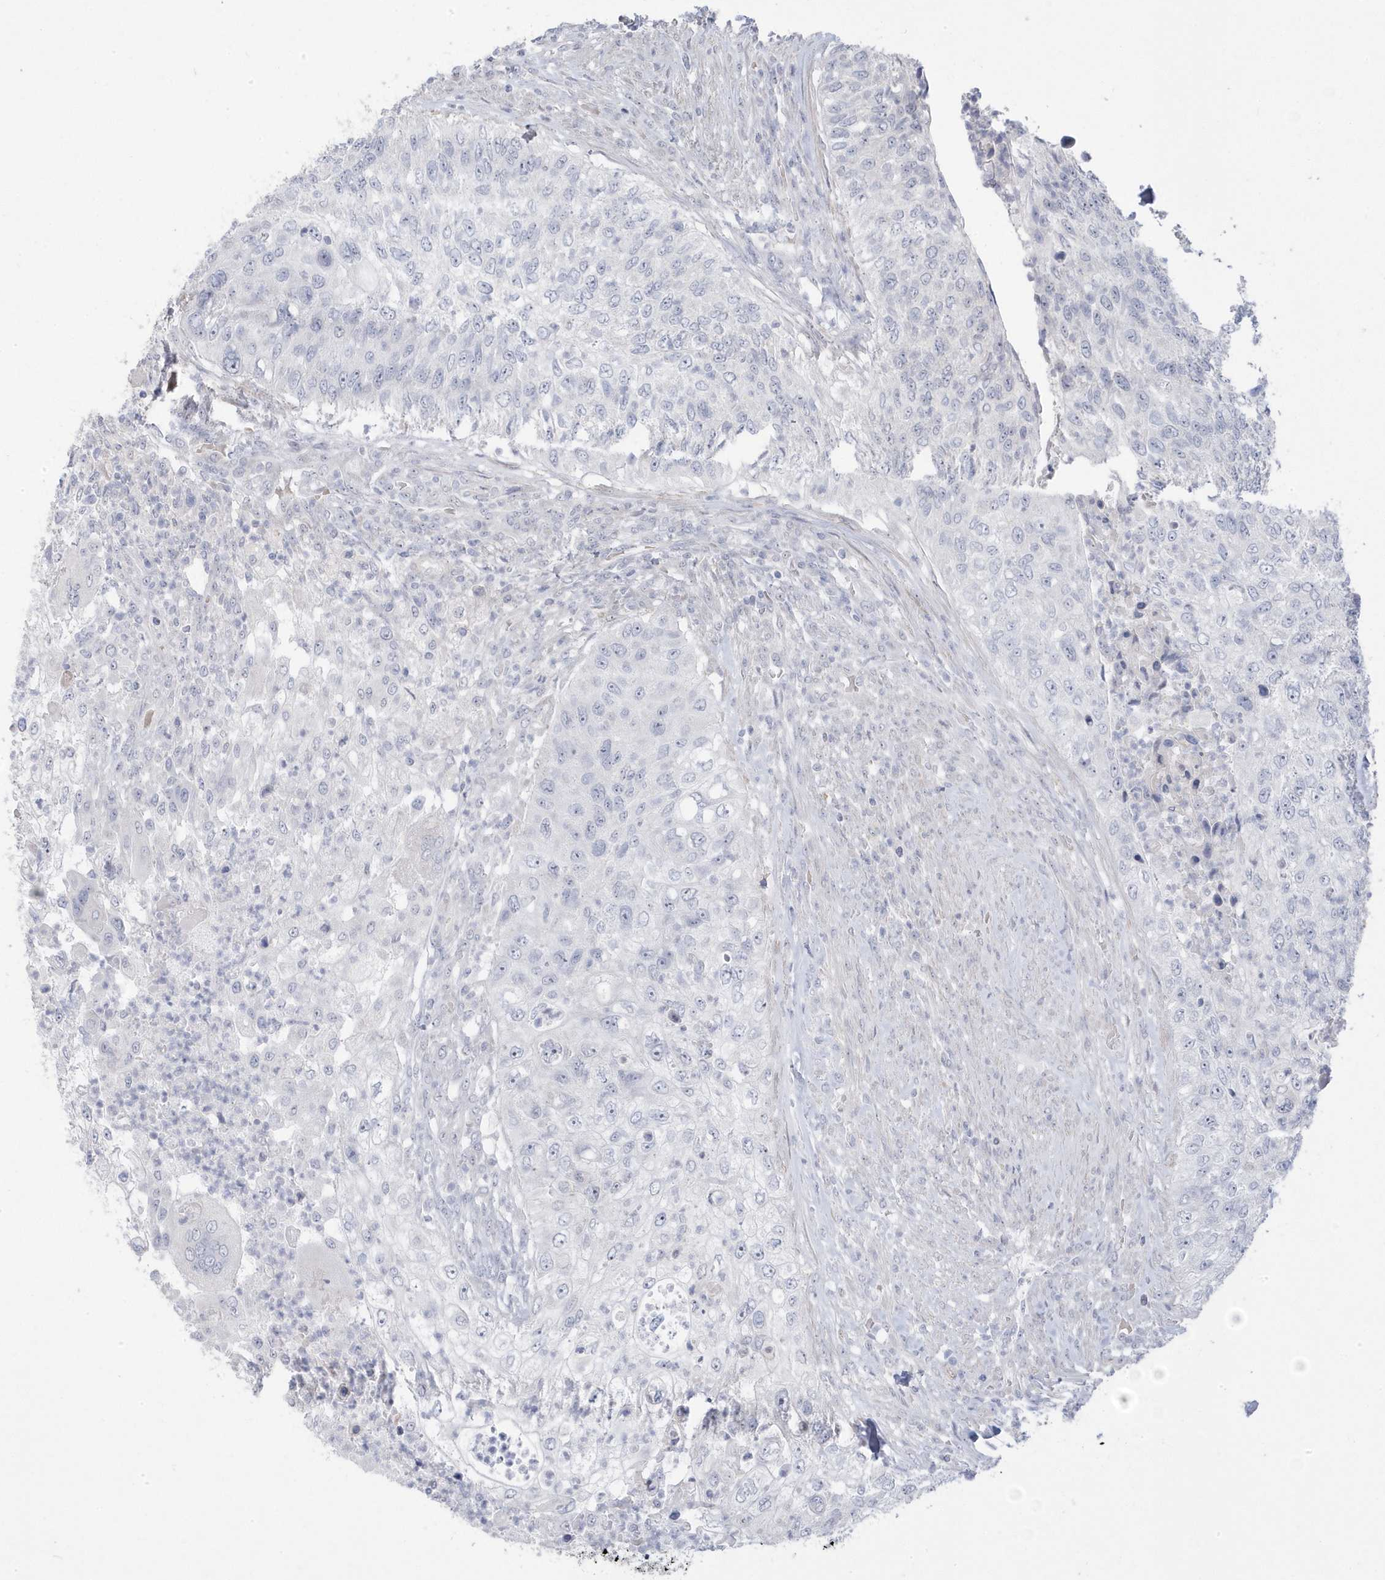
{"staining": {"intensity": "negative", "quantity": "none", "location": "none"}, "tissue": "urothelial cancer", "cell_type": "Tumor cells", "image_type": "cancer", "snomed": [{"axis": "morphology", "description": "Urothelial carcinoma, High grade"}, {"axis": "topography", "description": "Urinary bladder"}], "caption": "A photomicrograph of human urothelial cancer is negative for staining in tumor cells.", "gene": "GTPBP6", "patient": {"sex": "female", "age": 60}}